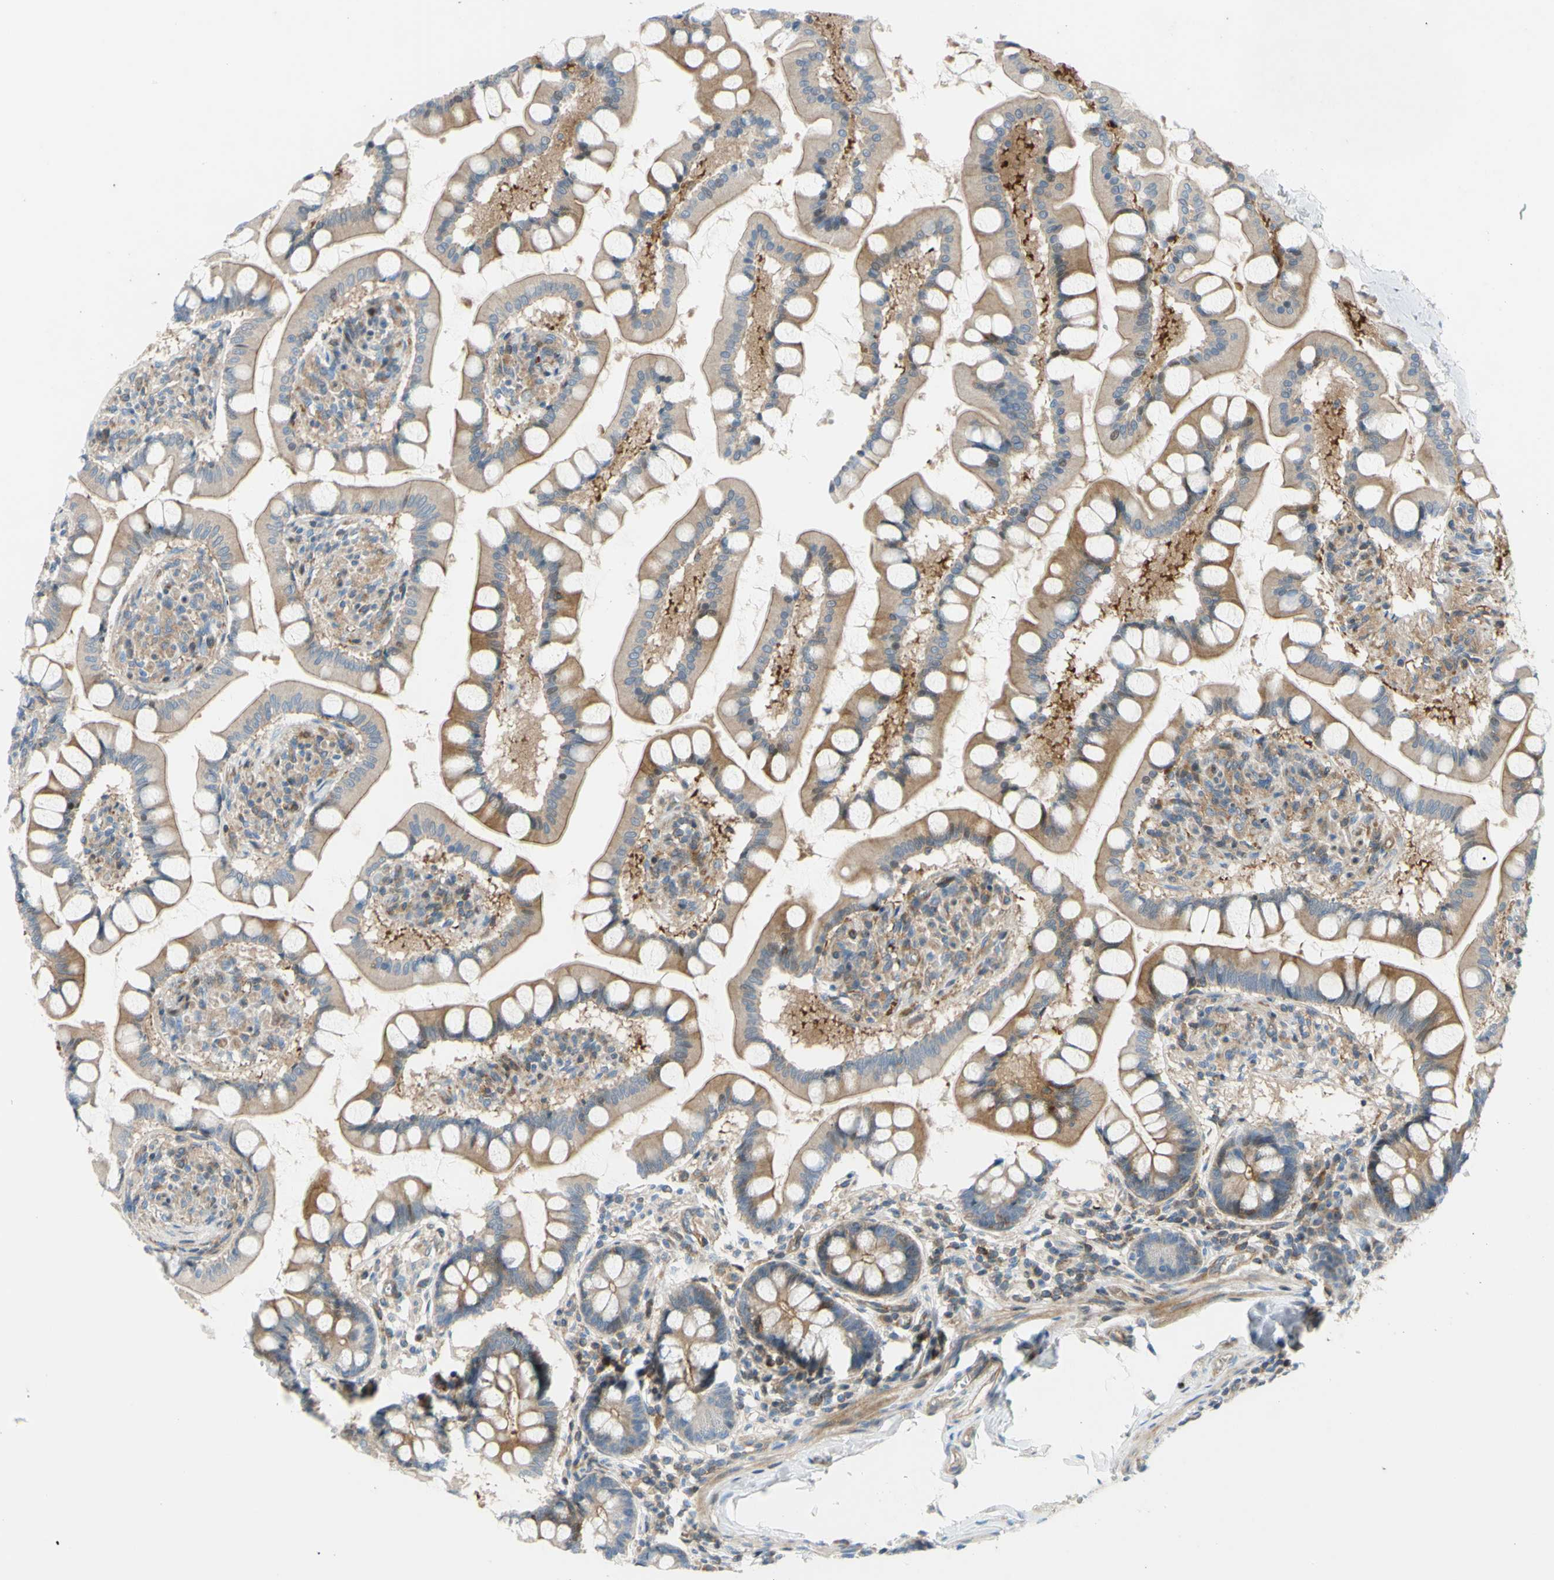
{"staining": {"intensity": "moderate", "quantity": ">75%", "location": "cytoplasmic/membranous"}, "tissue": "small intestine", "cell_type": "Glandular cells", "image_type": "normal", "snomed": [{"axis": "morphology", "description": "Normal tissue, NOS"}, {"axis": "topography", "description": "Small intestine"}], "caption": "The immunohistochemical stain labels moderate cytoplasmic/membranous expression in glandular cells of unremarkable small intestine.", "gene": "PAK2", "patient": {"sex": "male", "age": 41}}